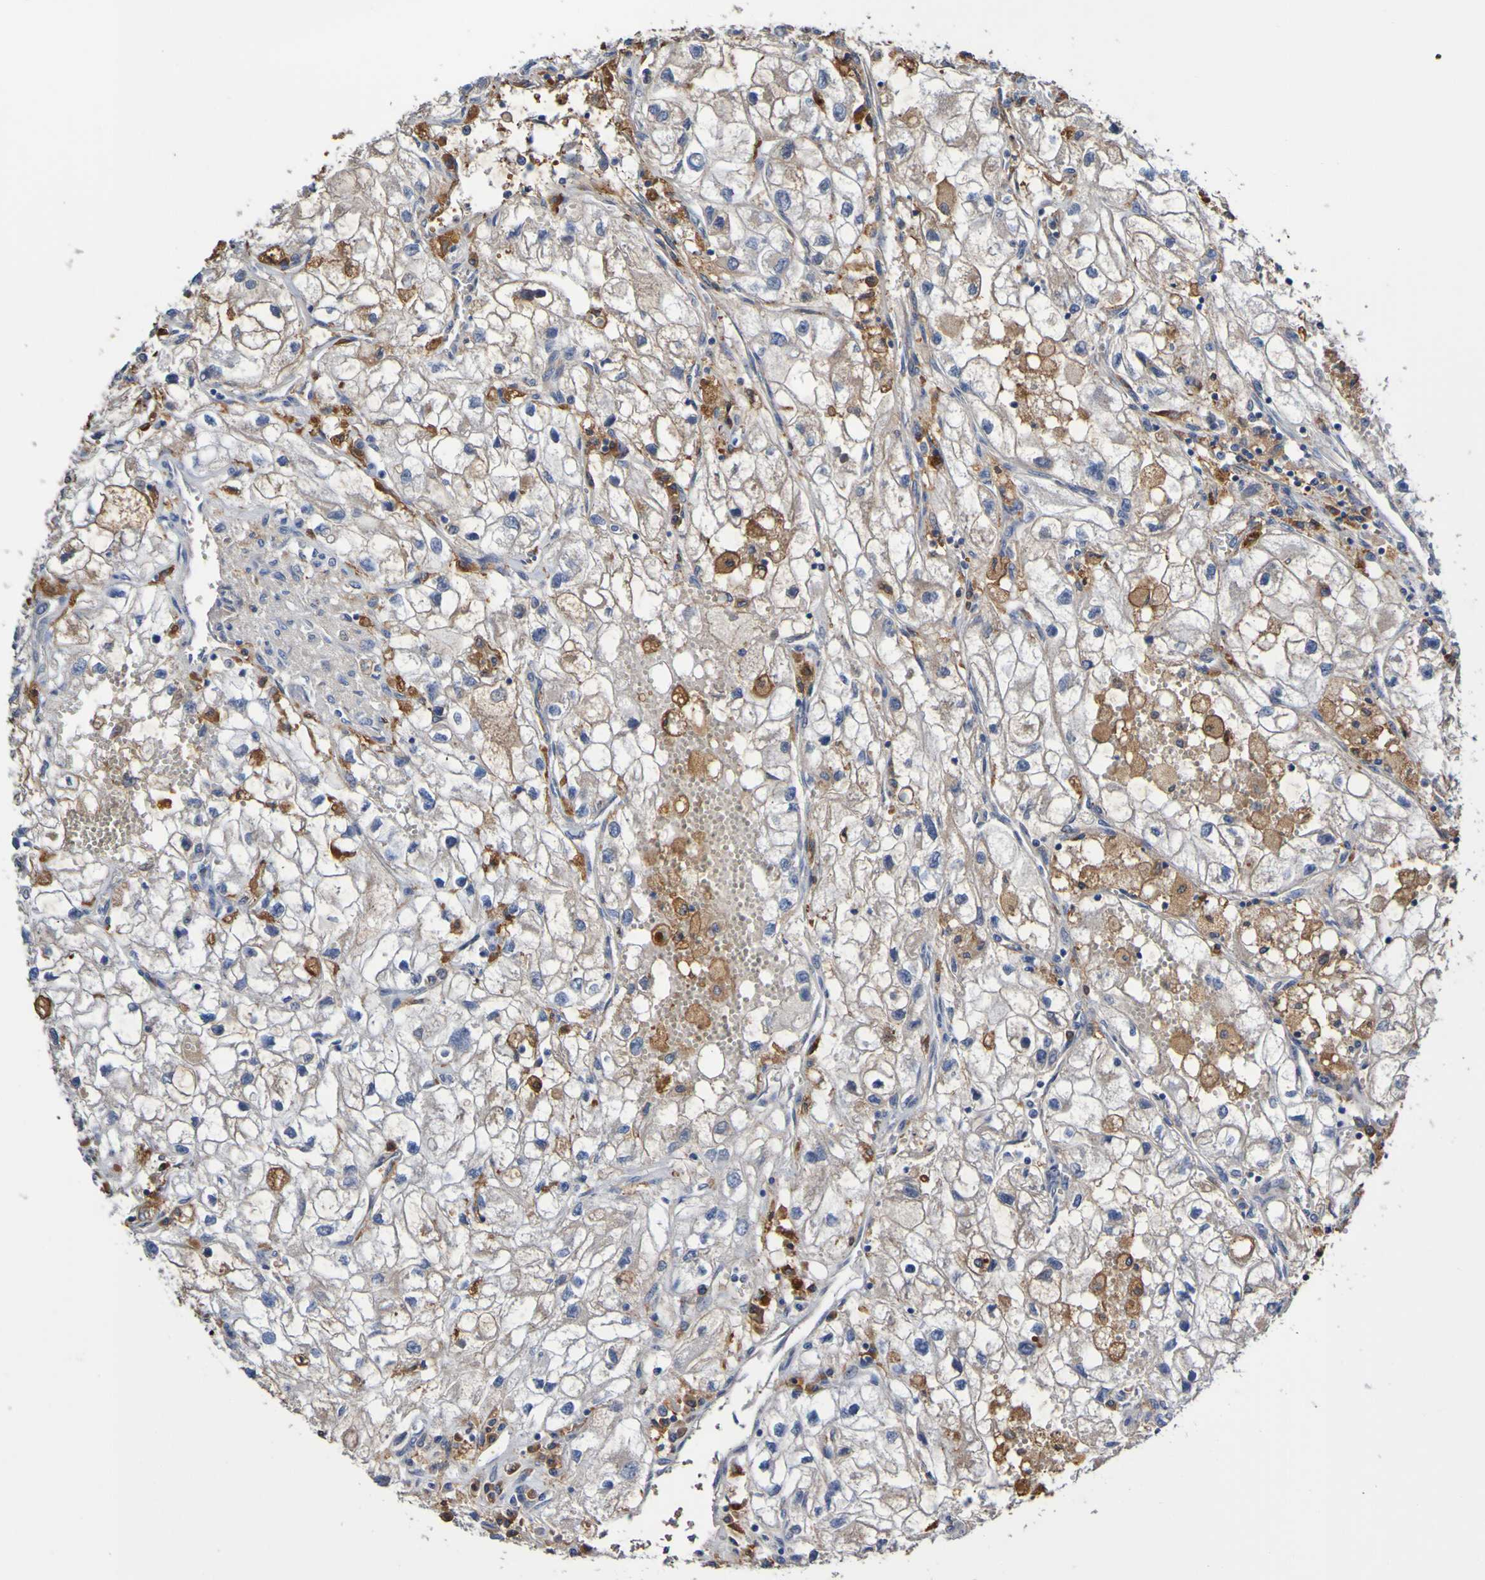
{"staining": {"intensity": "moderate", "quantity": ">75%", "location": "cytoplasmic/membranous"}, "tissue": "renal cancer", "cell_type": "Tumor cells", "image_type": "cancer", "snomed": [{"axis": "morphology", "description": "Adenocarcinoma, NOS"}, {"axis": "topography", "description": "Kidney"}], "caption": "The immunohistochemical stain shows moderate cytoplasmic/membranous positivity in tumor cells of renal cancer tissue. (IHC, brightfield microscopy, high magnification).", "gene": "METAP2", "patient": {"sex": "female", "age": 70}}